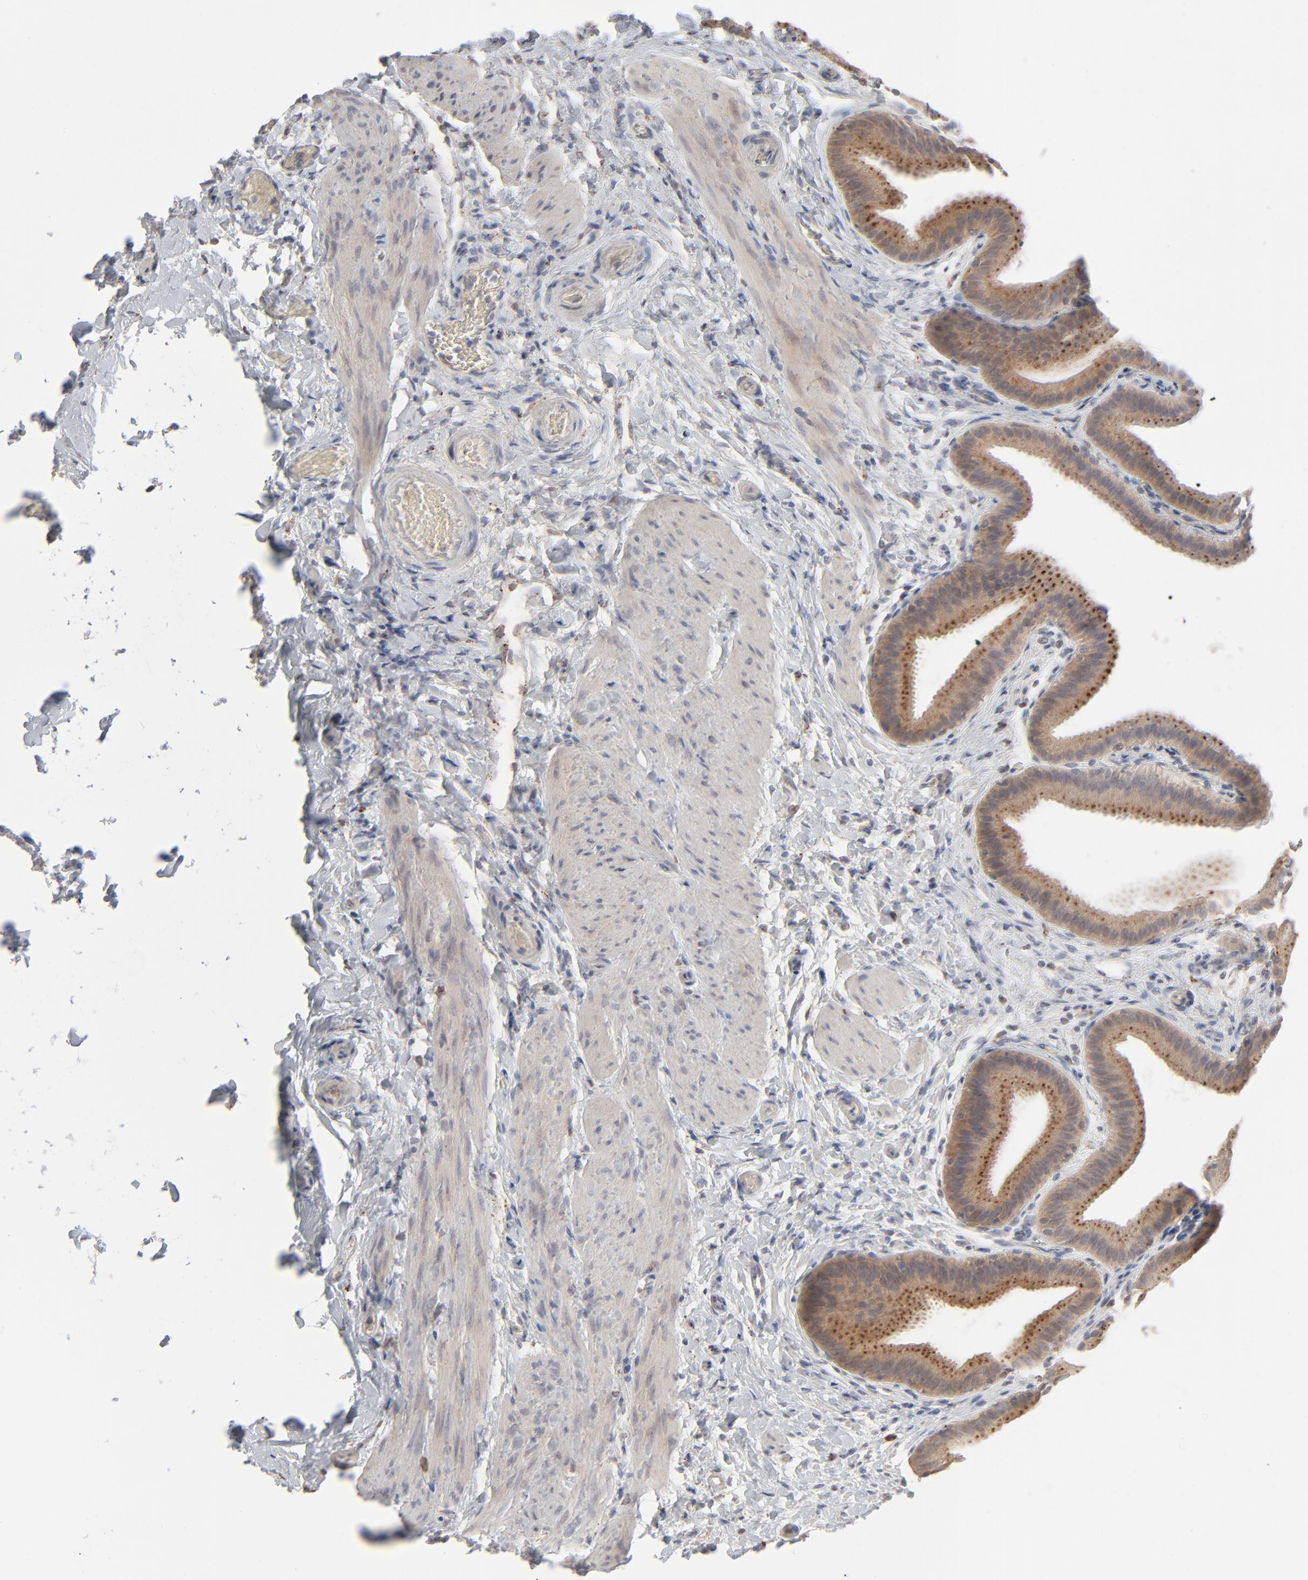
{"staining": {"intensity": "moderate", "quantity": ">75%", "location": "cytoplasmic/membranous"}, "tissue": "gallbladder", "cell_type": "Glandular cells", "image_type": "normal", "snomed": [{"axis": "morphology", "description": "Normal tissue, NOS"}, {"axis": "topography", "description": "Gallbladder"}], "caption": "A high-resolution micrograph shows immunohistochemistry staining of unremarkable gallbladder, which displays moderate cytoplasmic/membranous staining in approximately >75% of glandular cells. (DAB (3,3'-diaminobenzidine) = brown stain, brightfield microscopy at high magnification).", "gene": "POMT2", "patient": {"sex": "female", "age": 63}}